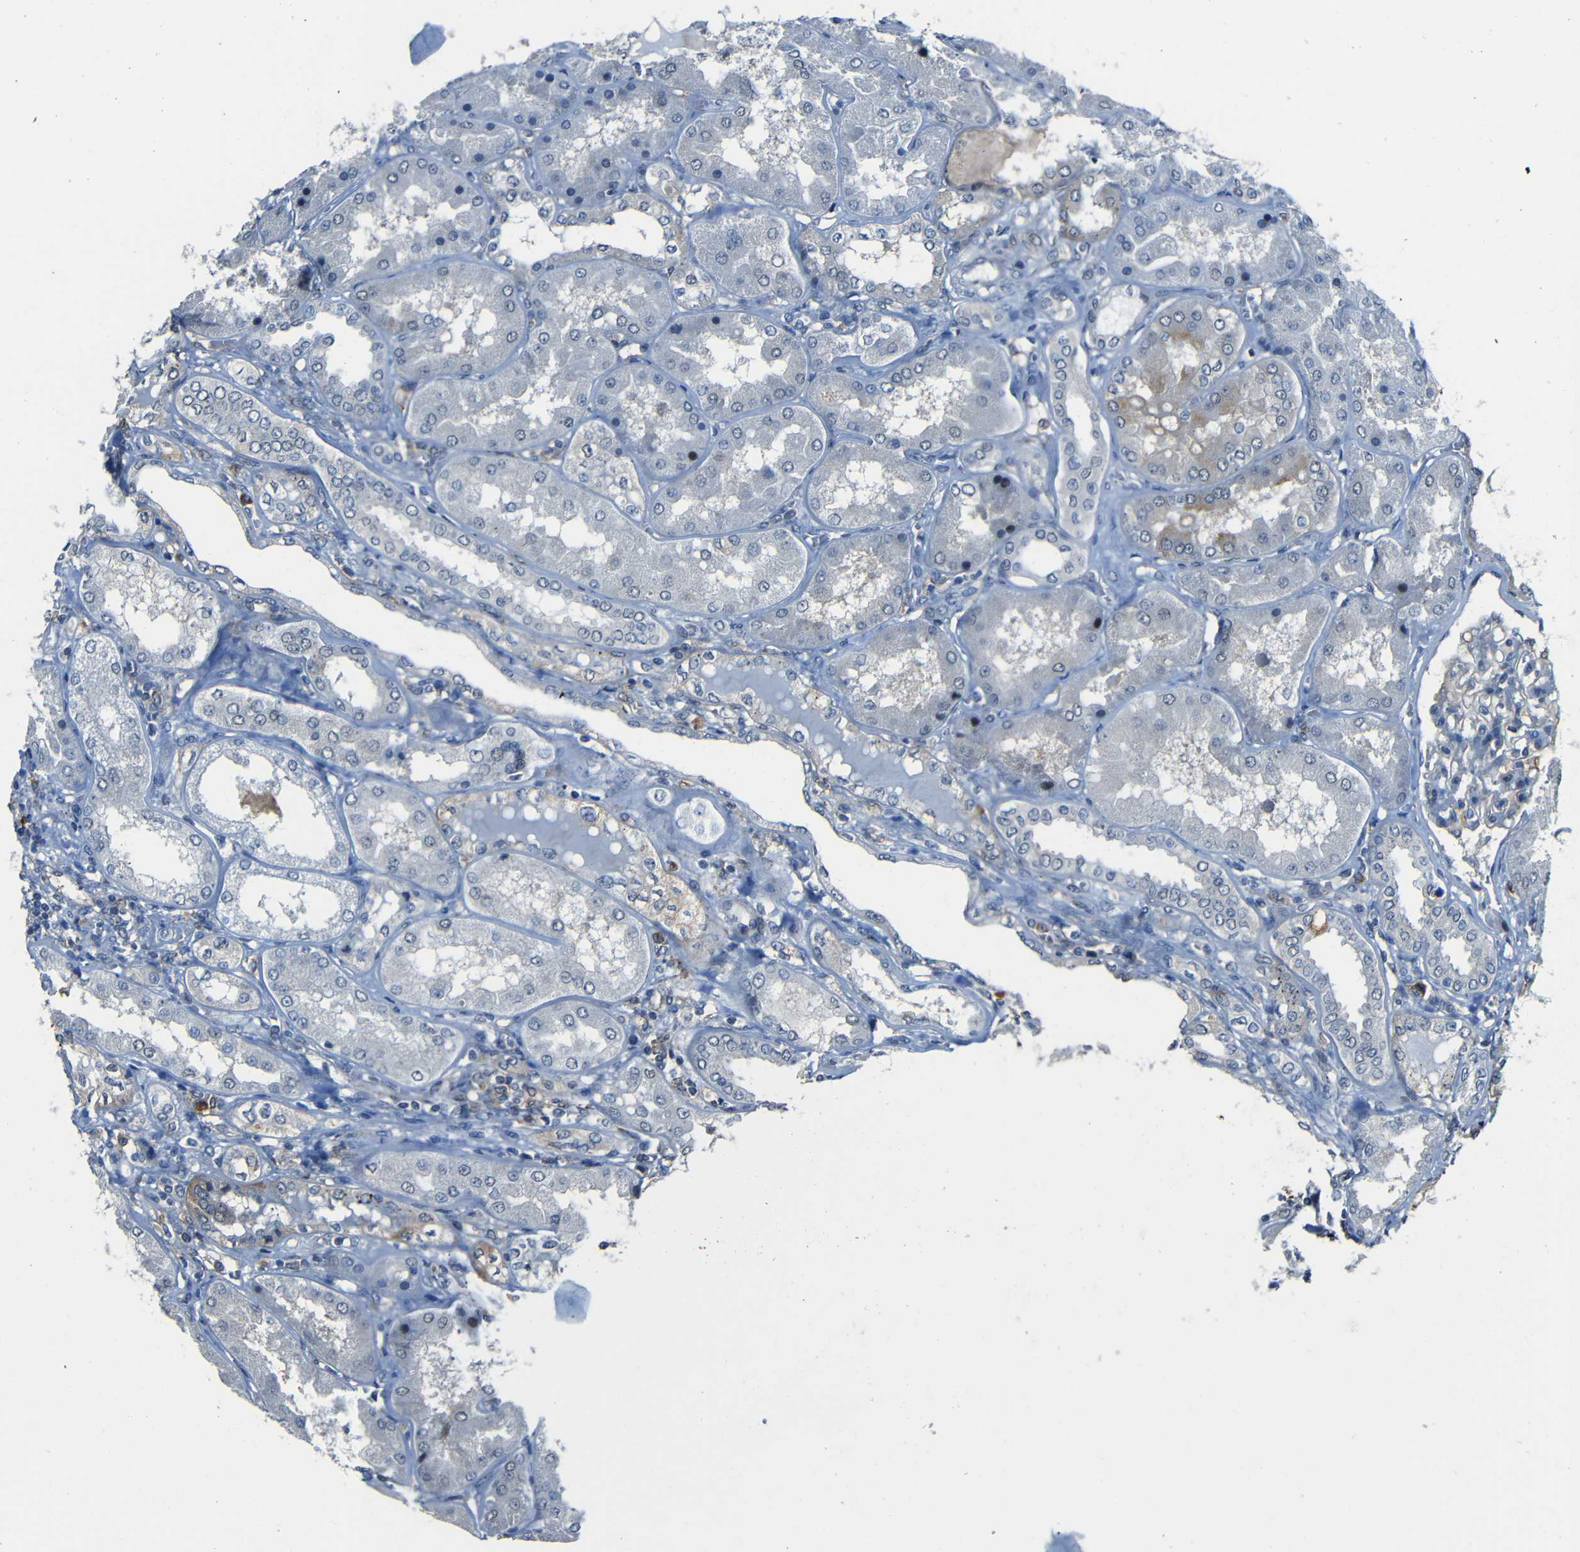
{"staining": {"intensity": "negative", "quantity": "none", "location": "none"}, "tissue": "kidney", "cell_type": "Cells in glomeruli", "image_type": "normal", "snomed": [{"axis": "morphology", "description": "Normal tissue, NOS"}, {"axis": "topography", "description": "Kidney"}], "caption": "This photomicrograph is of normal kidney stained with IHC to label a protein in brown with the nuclei are counter-stained blue. There is no expression in cells in glomeruli. Brightfield microscopy of immunohistochemistry (IHC) stained with DAB (brown) and hematoxylin (blue), captured at high magnification.", "gene": "DNAJC5", "patient": {"sex": "female", "age": 56}}